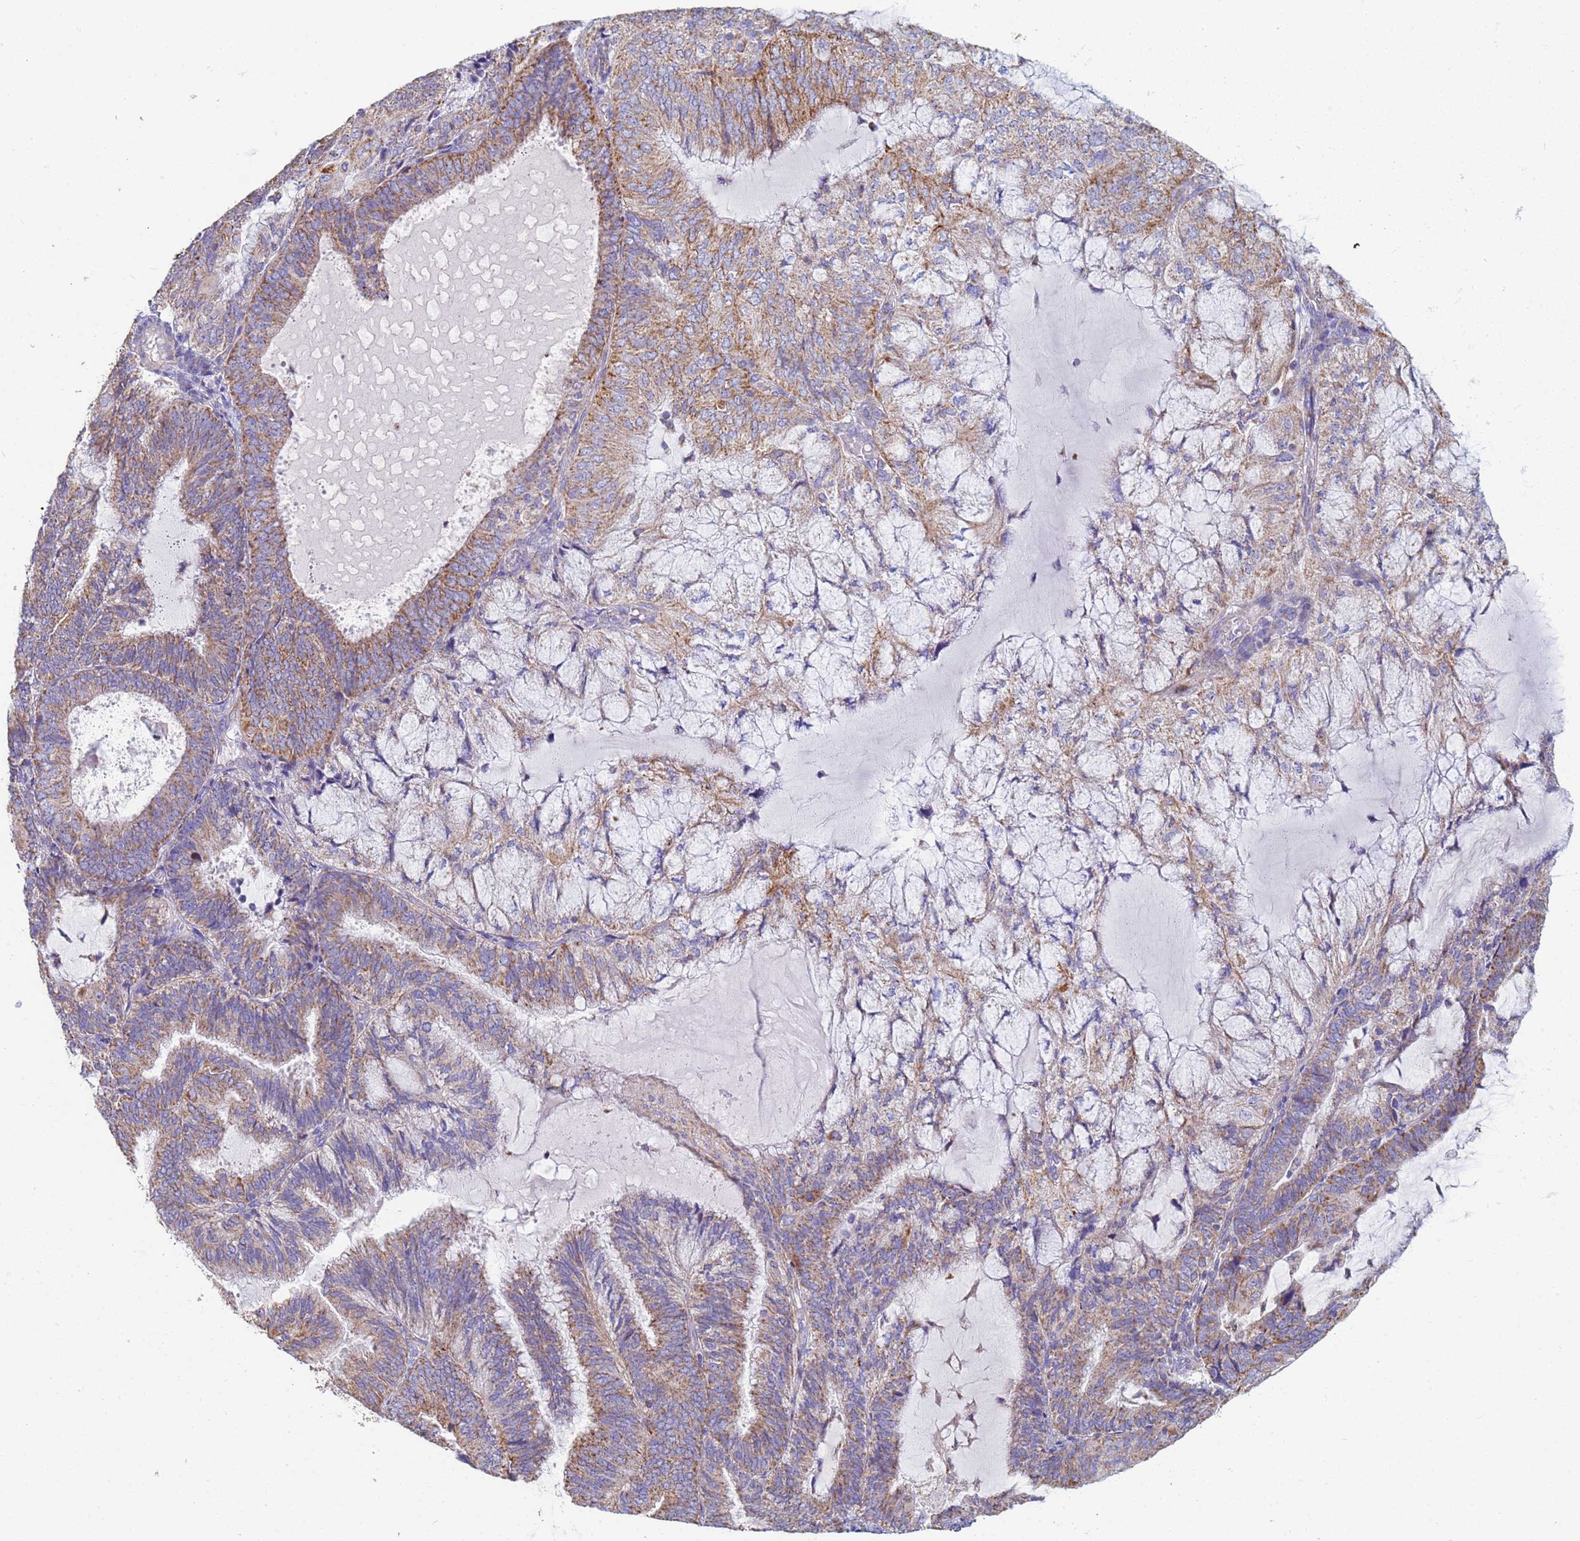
{"staining": {"intensity": "moderate", "quantity": ">75%", "location": "cytoplasmic/membranous"}, "tissue": "endometrial cancer", "cell_type": "Tumor cells", "image_type": "cancer", "snomed": [{"axis": "morphology", "description": "Adenocarcinoma, NOS"}, {"axis": "topography", "description": "Endometrium"}], "caption": "Moderate cytoplasmic/membranous protein positivity is appreciated in about >75% of tumor cells in adenocarcinoma (endometrial). Nuclei are stained in blue.", "gene": "UQCRH", "patient": {"sex": "female", "age": 81}}